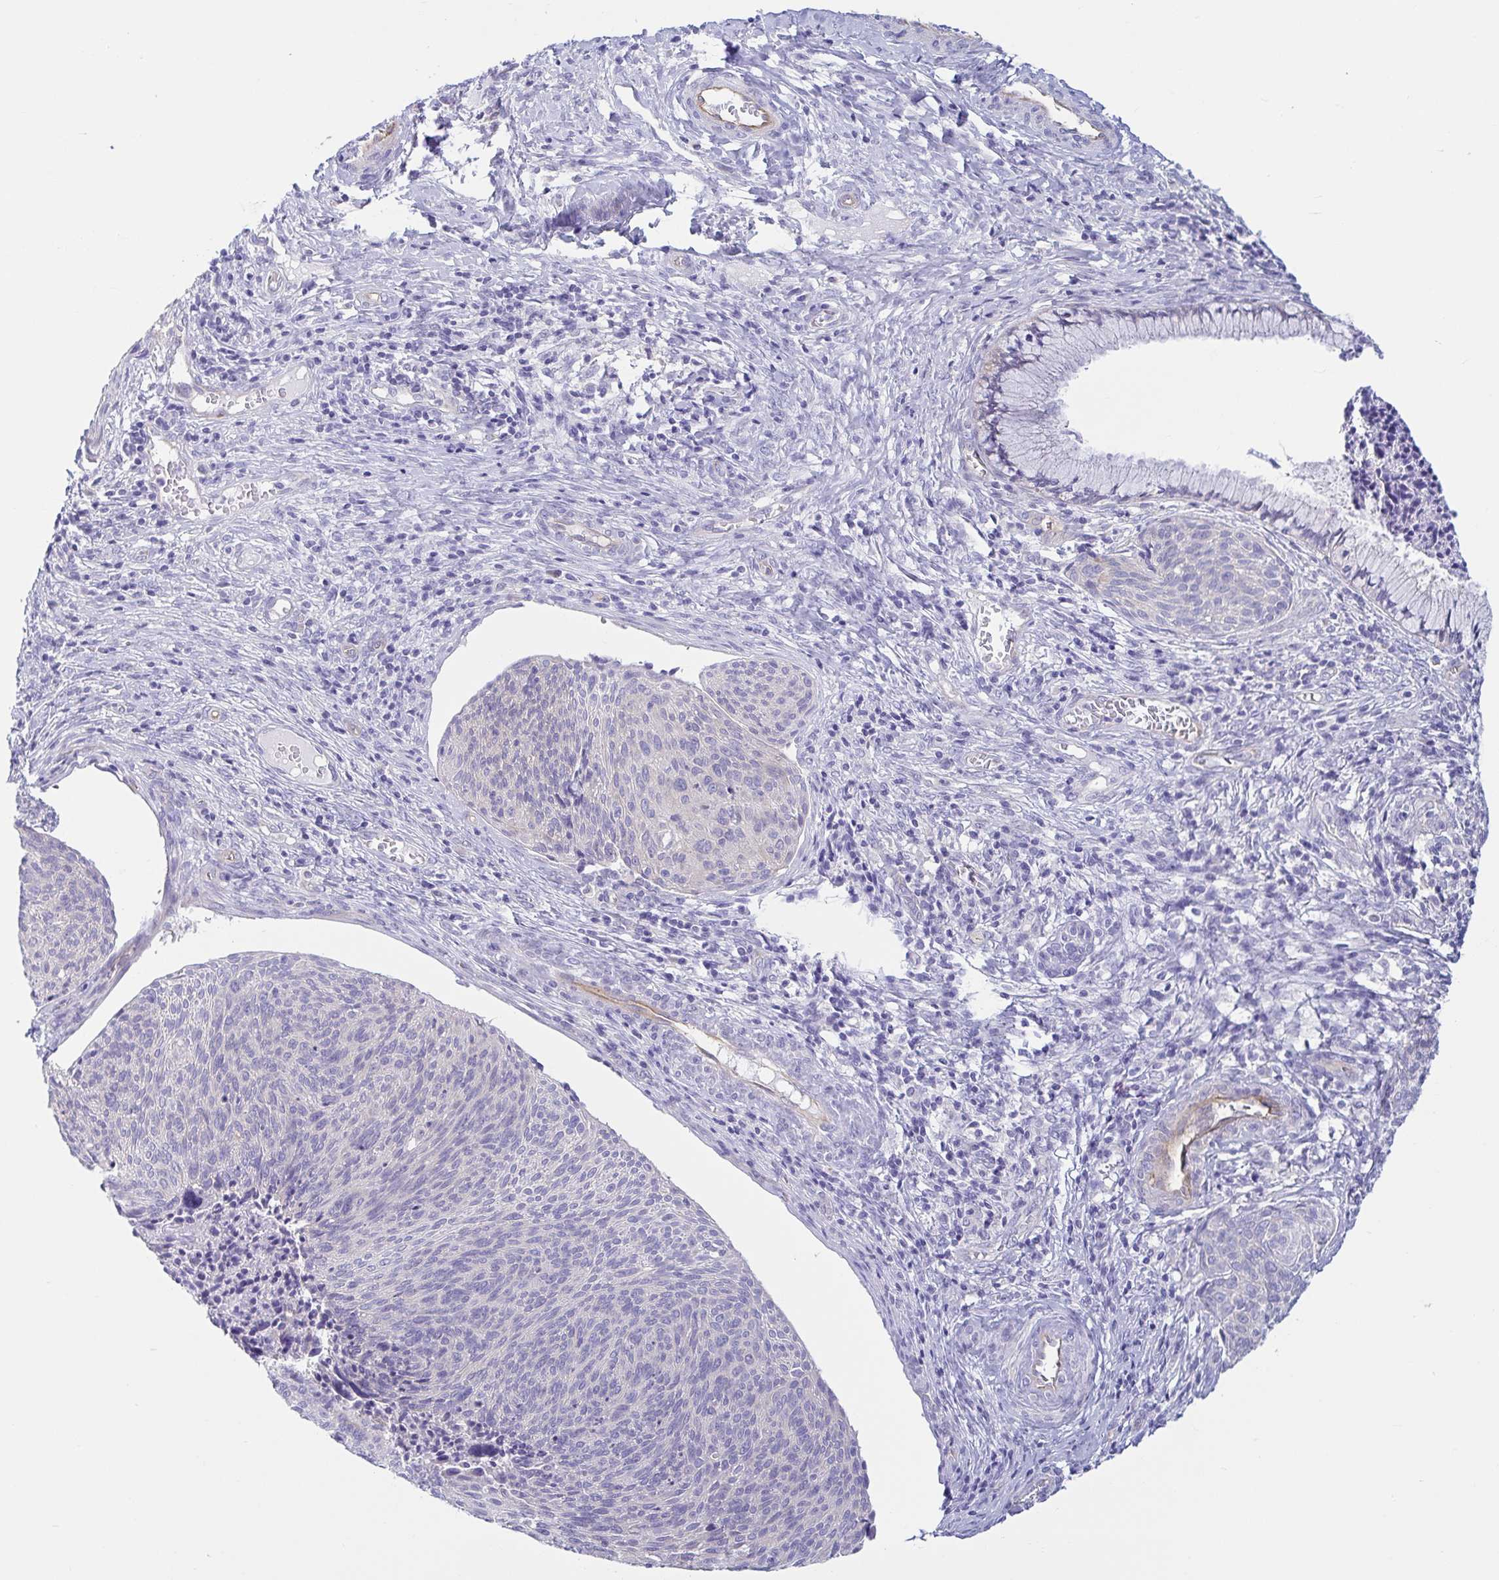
{"staining": {"intensity": "negative", "quantity": "none", "location": "none"}, "tissue": "cervical cancer", "cell_type": "Tumor cells", "image_type": "cancer", "snomed": [{"axis": "morphology", "description": "Squamous cell carcinoma, NOS"}, {"axis": "topography", "description": "Cervix"}], "caption": "Immunohistochemical staining of human squamous cell carcinoma (cervical) reveals no significant expression in tumor cells. (DAB immunohistochemistry visualized using brightfield microscopy, high magnification).", "gene": "TNNI2", "patient": {"sex": "female", "age": 49}}